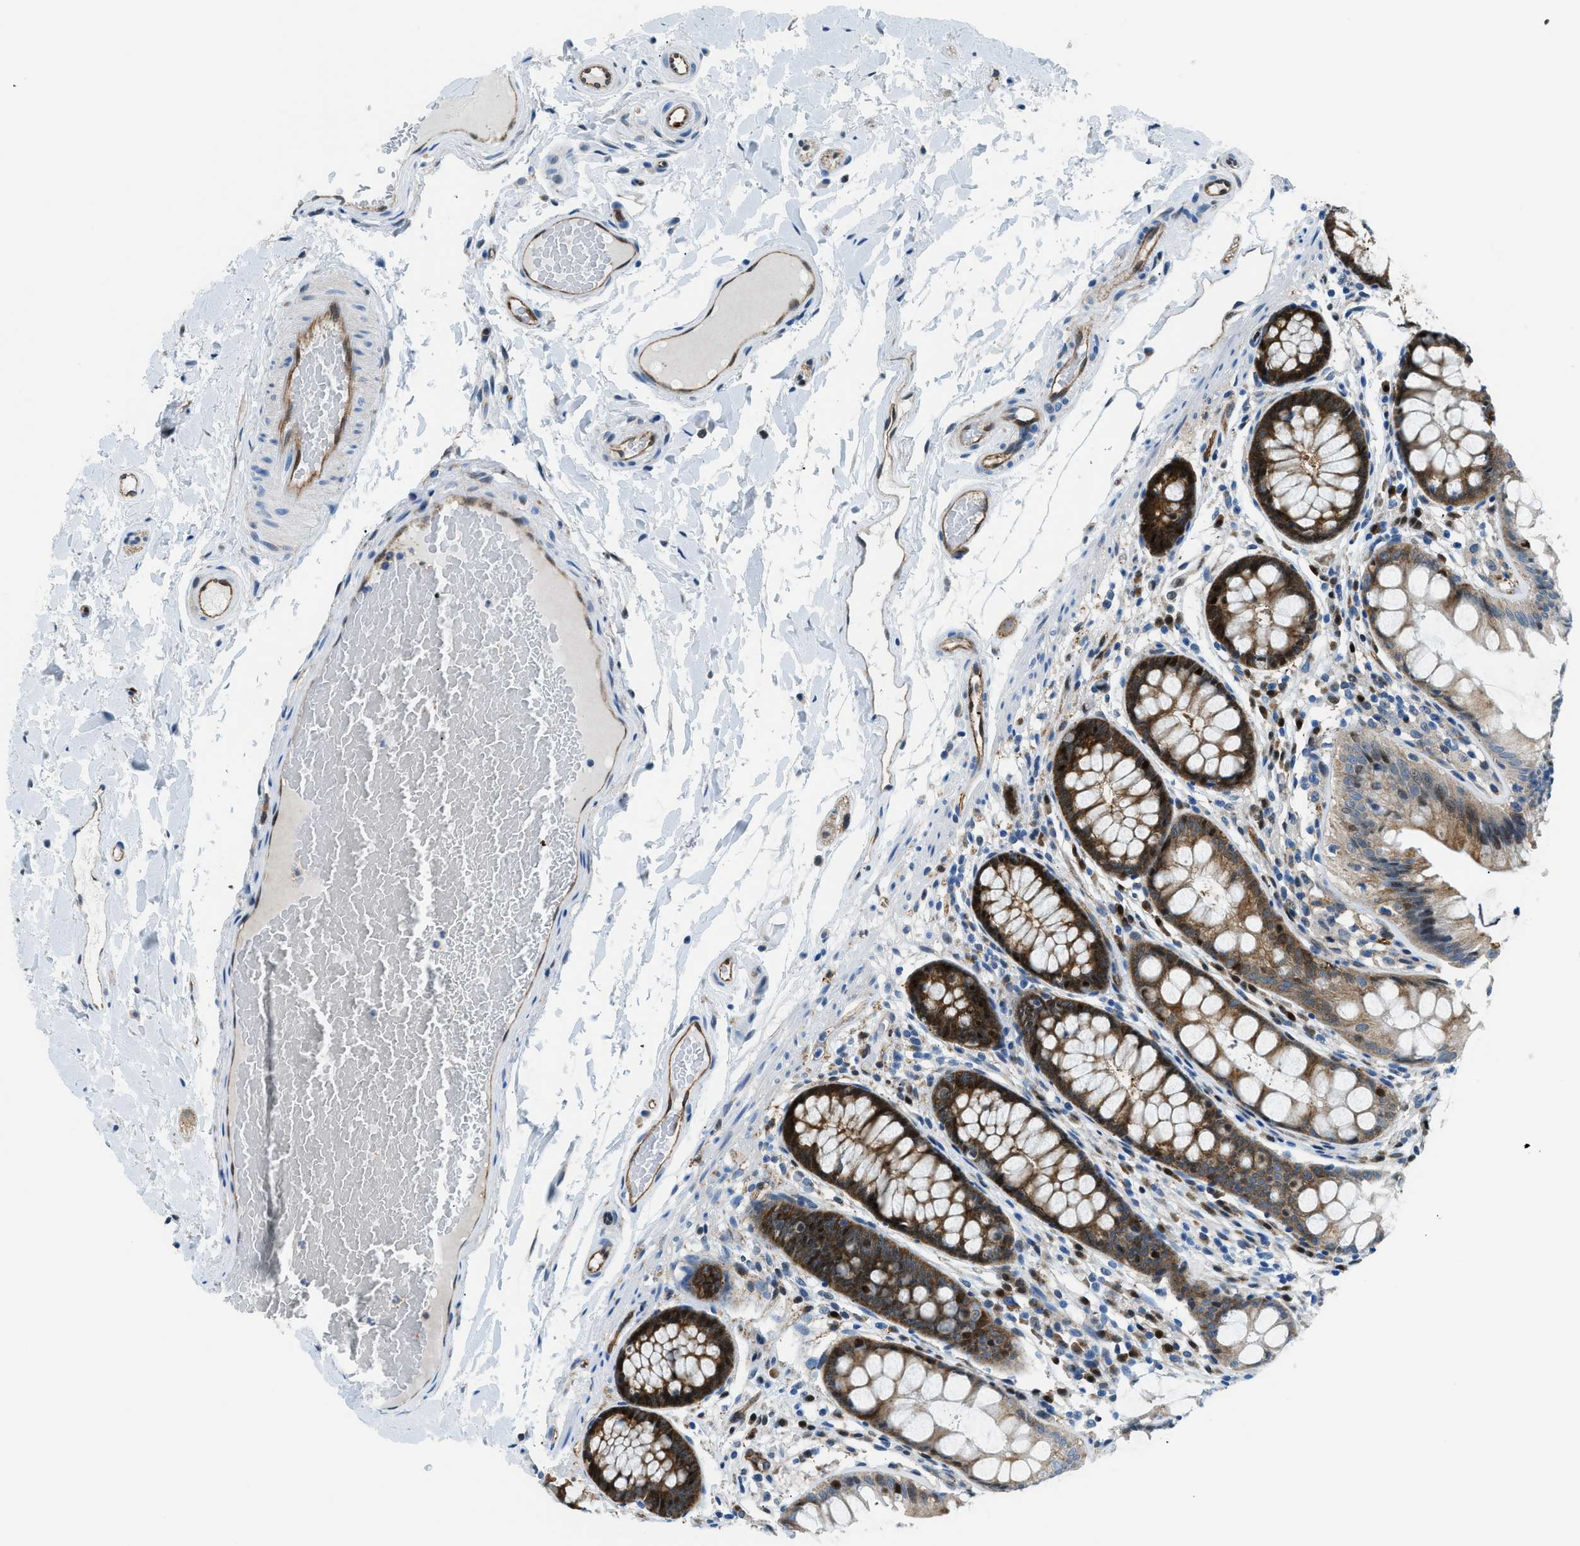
{"staining": {"intensity": "moderate", "quantity": ">75%", "location": "cytoplasmic/membranous"}, "tissue": "colon", "cell_type": "Endothelial cells", "image_type": "normal", "snomed": [{"axis": "morphology", "description": "Normal tissue, NOS"}, {"axis": "topography", "description": "Colon"}], "caption": "Protein expression by immunohistochemistry exhibits moderate cytoplasmic/membranous staining in about >75% of endothelial cells in normal colon. The protein of interest is shown in brown color, while the nuclei are stained blue.", "gene": "YWHAE", "patient": {"sex": "female", "age": 56}}